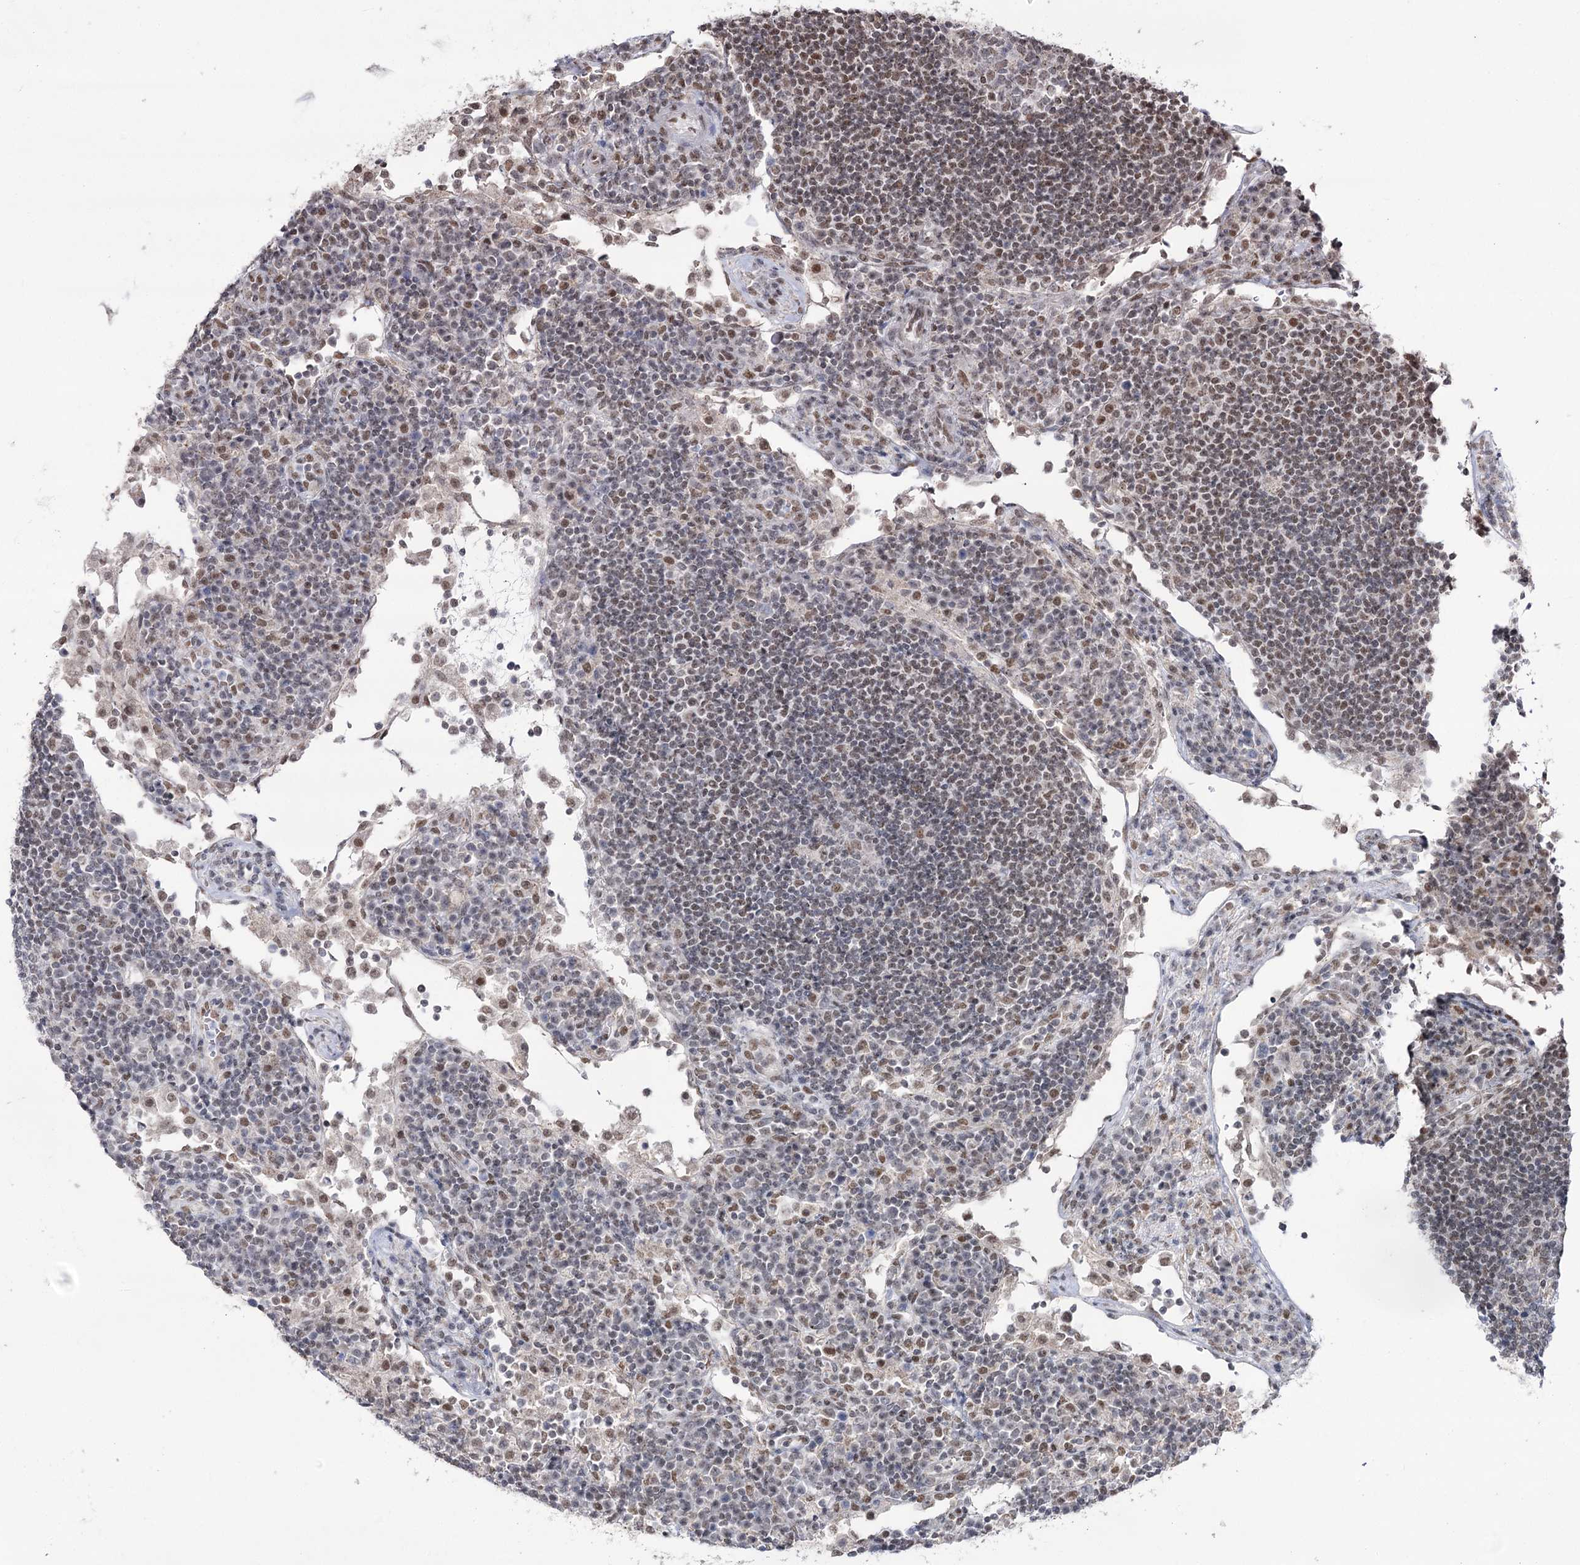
{"staining": {"intensity": "moderate", "quantity": "<25%", "location": "nuclear"}, "tissue": "lymph node", "cell_type": "Germinal center cells", "image_type": "normal", "snomed": [{"axis": "morphology", "description": "Normal tissue, NOS"}, {"axis": "topography", "description": "Lymph node"}], "caption": "The image exhibits staining of benign lymph node, revealing moderate nuclear protein expression (brown color) within germinal center cells. The protein of interest is shown in brown color, while the nuclei are stained blue.", "gene": "VGLL4", "patient": {"sex": "female", "age": 53}}